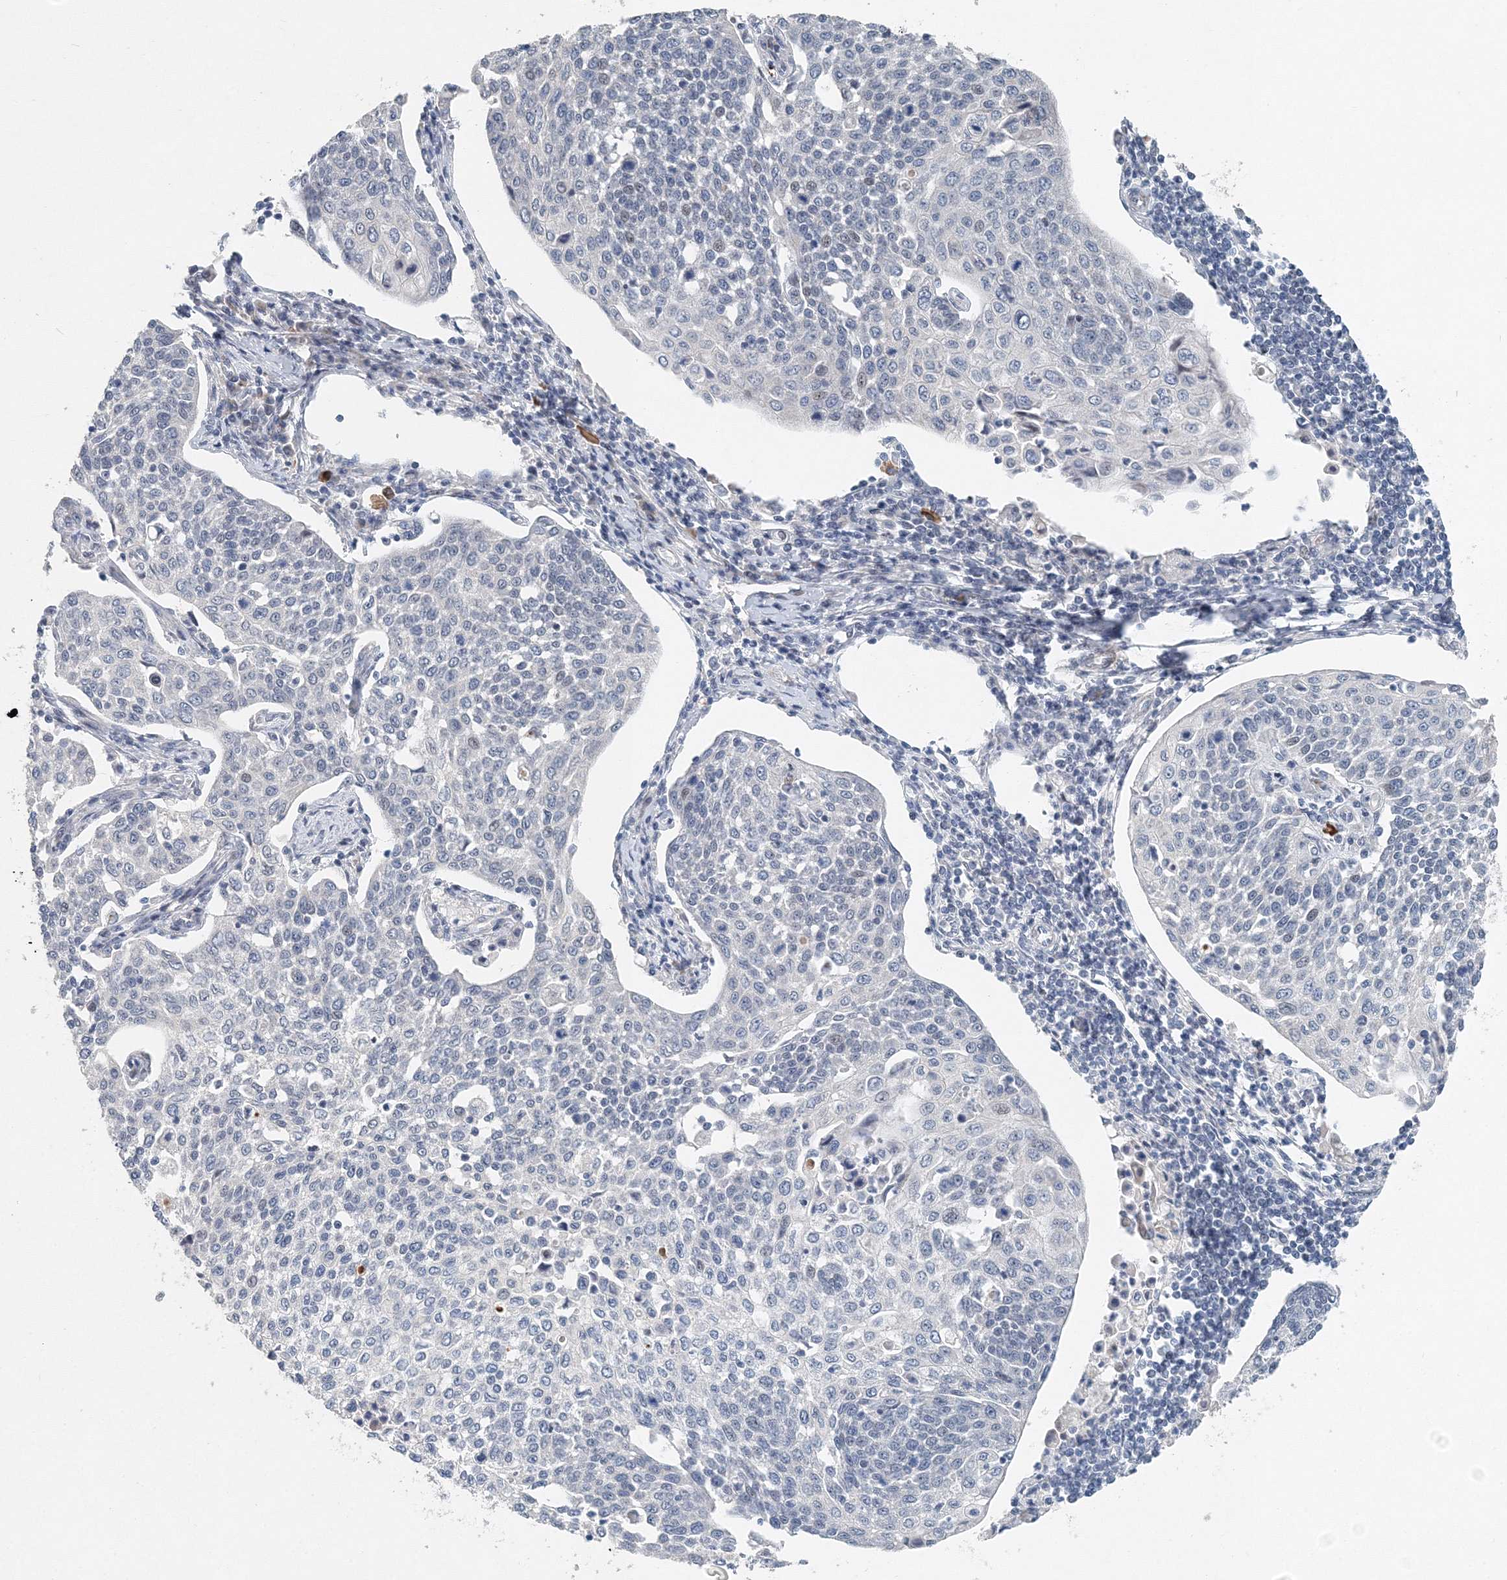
{"staining": {"intensity": "negative", "quantity": "none", "location": "none"}, "tissue": "cervical cancer", "cell_type": "Tumor cells", "image_type": "cancer", "snomed": [{"axis": "morphology", "description": "Squamous cell carcinoma, NOS"}, {"axis": "topography", "description": "Cervix"}], "caption": "Immunohistochemistry of cervical squamous cell carcinoma demonstrates no expression in tumor cells.", "gene": "UIMC1", "patient": {"sex": "female", "age": 34}}